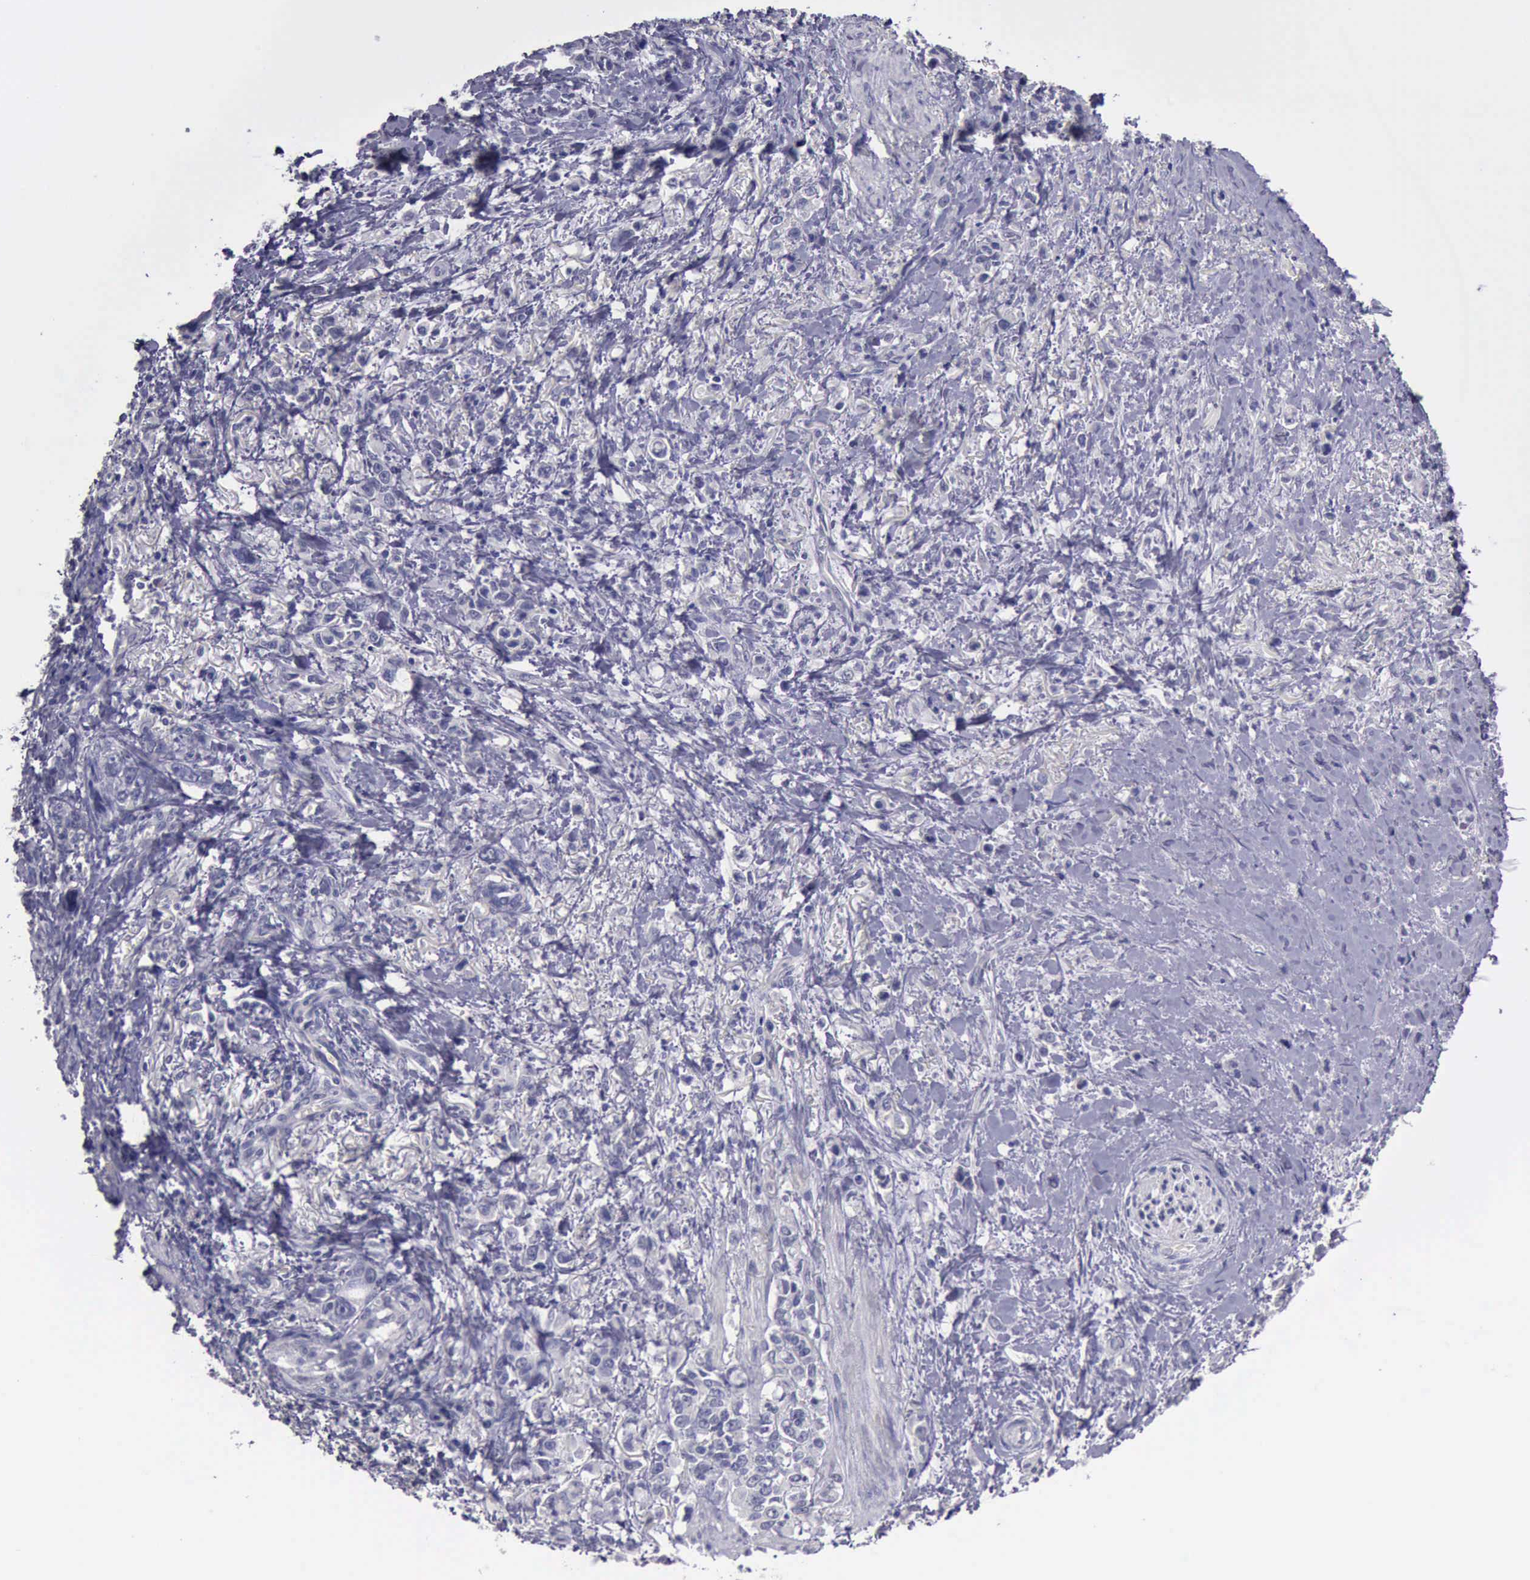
{"staining": {"intensity": "negative", "quantity": "none", "location": "none"}, "tissue": "stomach cancer", "cell_type": "Tumor cells", "image_type": "cancer", "snomed": [{"axis": "morphology", "description": "Adenocarcinoma, NOS"}, {"axis": "topography", "description": "Stomach"}], "caption": "Tumor cells show no significant protein positivity in stomach adenocarcinoma.", "gene": "KCND1", "patient": {"sex": "male", "age": 78}}